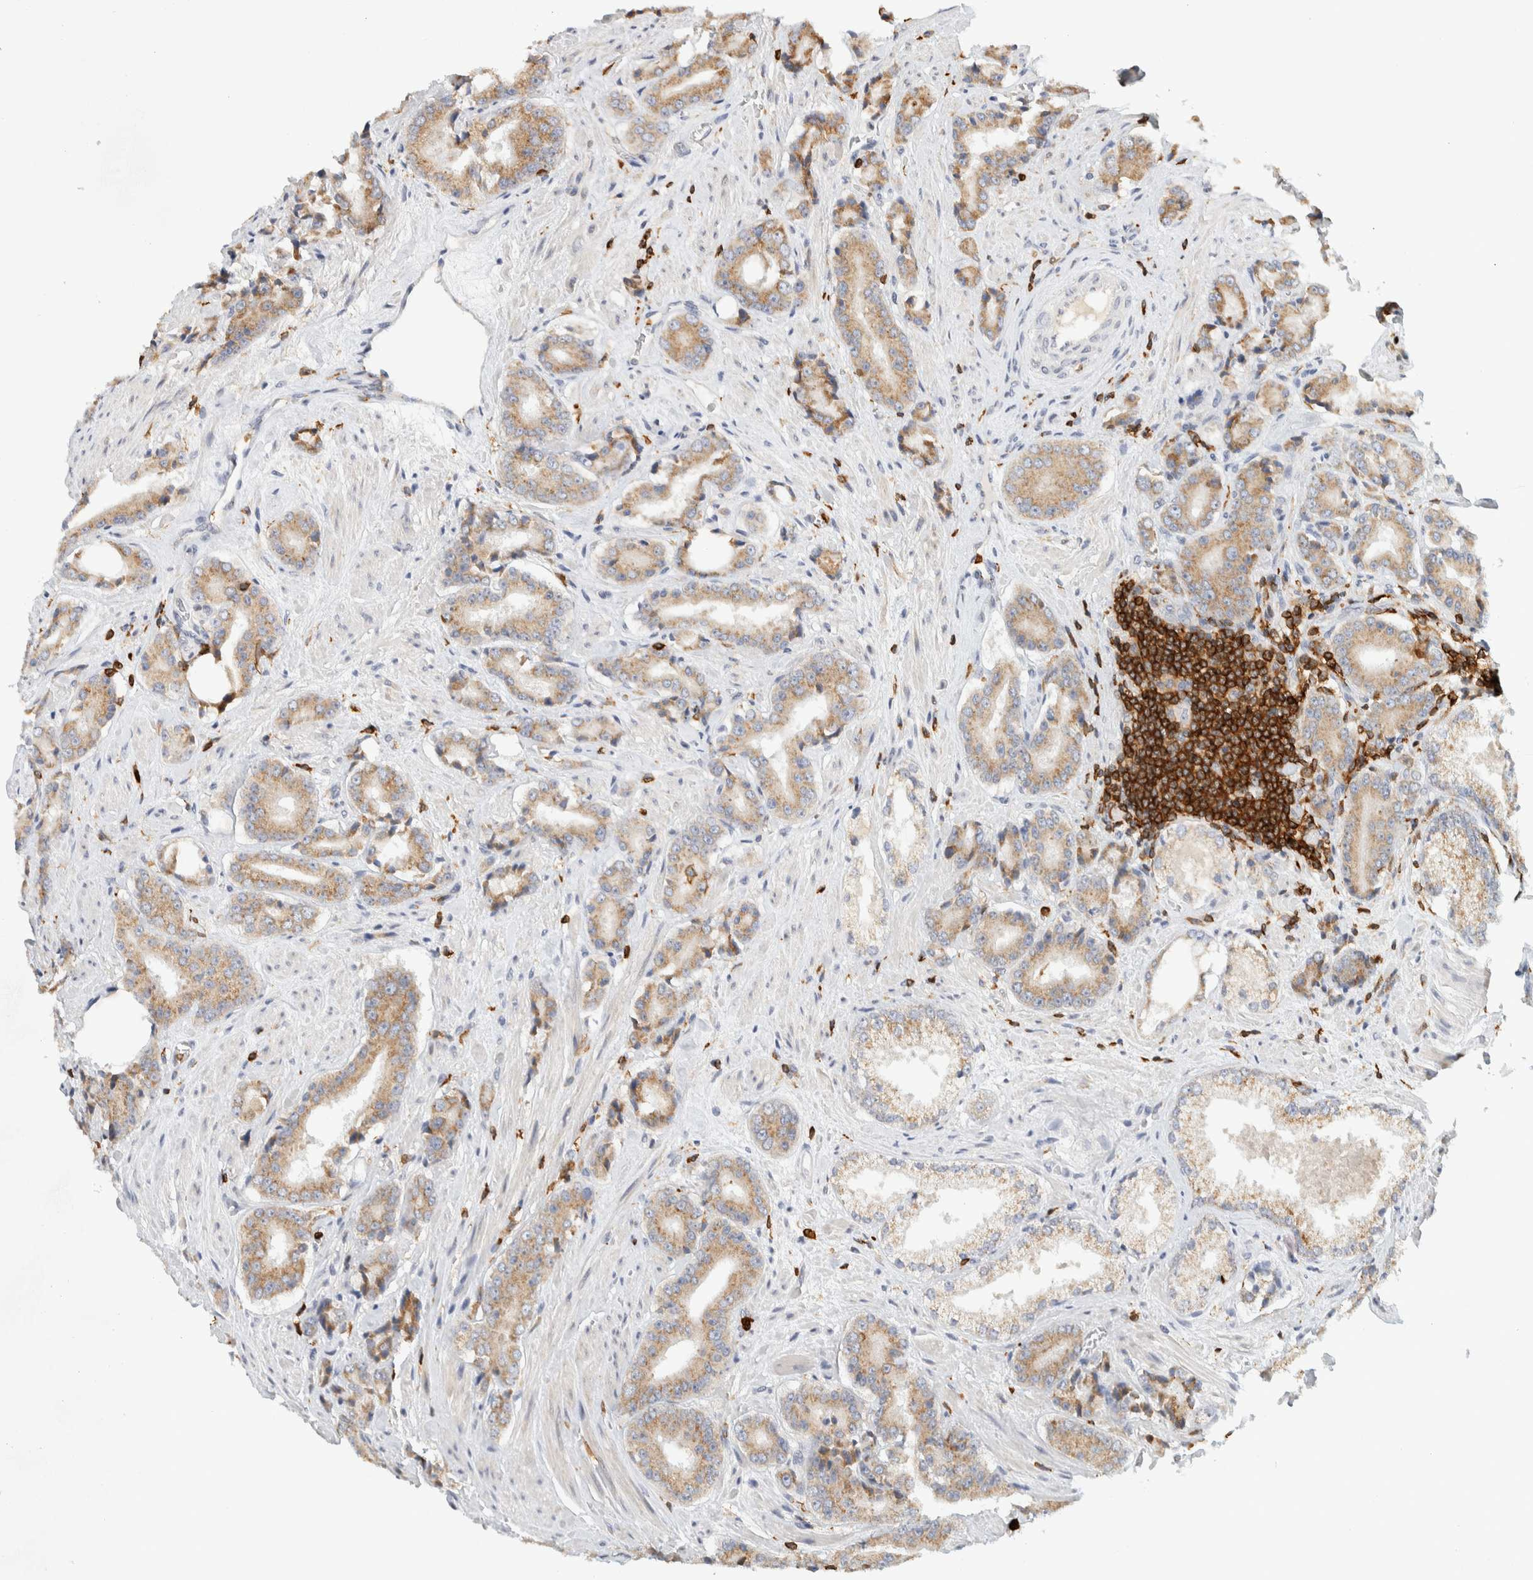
{"staining": {"intensity": "moderate", "quantity": ">75%", "location": "cytoplasmic/membranous"}, "tissue": "prostate cancer", "cell_type": "Tumor cells", "image_type": "cancer", "snomed": [{"axis": "morphology", "description": "Adenocarcinoma, High grade"}, {"axis": "topography", "description": "Prostate"}], "caption": "Protein staining of prostate cancer tissue displays moderate cytoplasmic/membranous positivity in about >75% of tumor cells. Using DAB (3,3'-diaminobenzidine) (brown) and hematoxylin (blue) stains, captured at high magnification using brightfield microscopy.", "gene": "RUNDC1", "patient": {"sex": "male", "age": 71}}